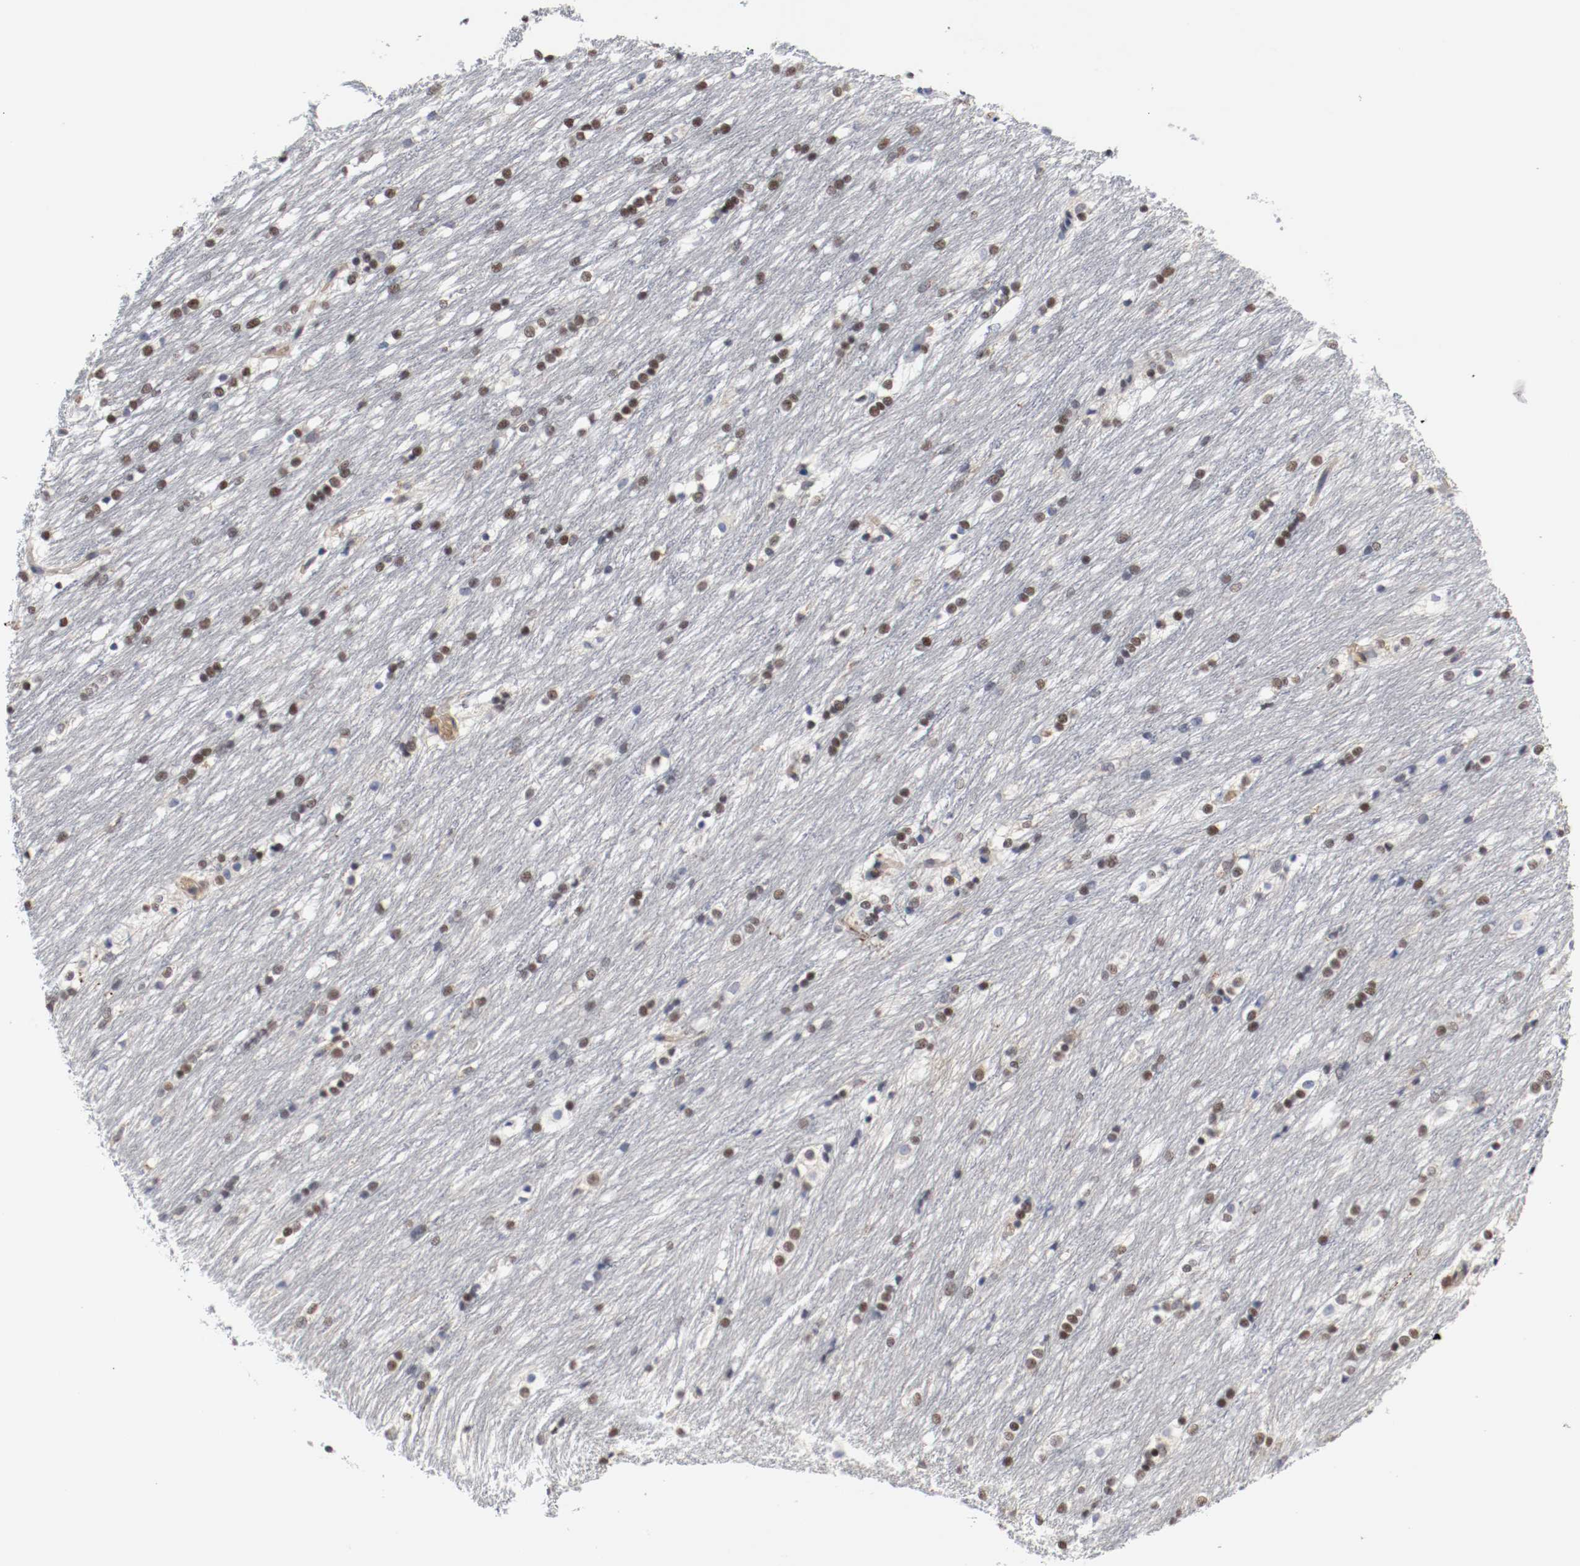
{"staining": {"intensity": "moderate", "quantity": "<25%", "location": "nuclear"}, "tissue": "caudate", "cell_type": "Glial cells", "image_type": "normal", "snomed": [{"axis": "morphology", "description": "Normal tissue, NOS"}, {"axis": "topography", "description": "Lateral ventricle wall"}], "caption": "Moderate nuclear protein expression is appreciated in approximately <25% of glial cells in caudate. (IHC, brightfield microscopy, high magnification).", "gene": "JUND", "patient": {"sex": "female", "age": 19}}